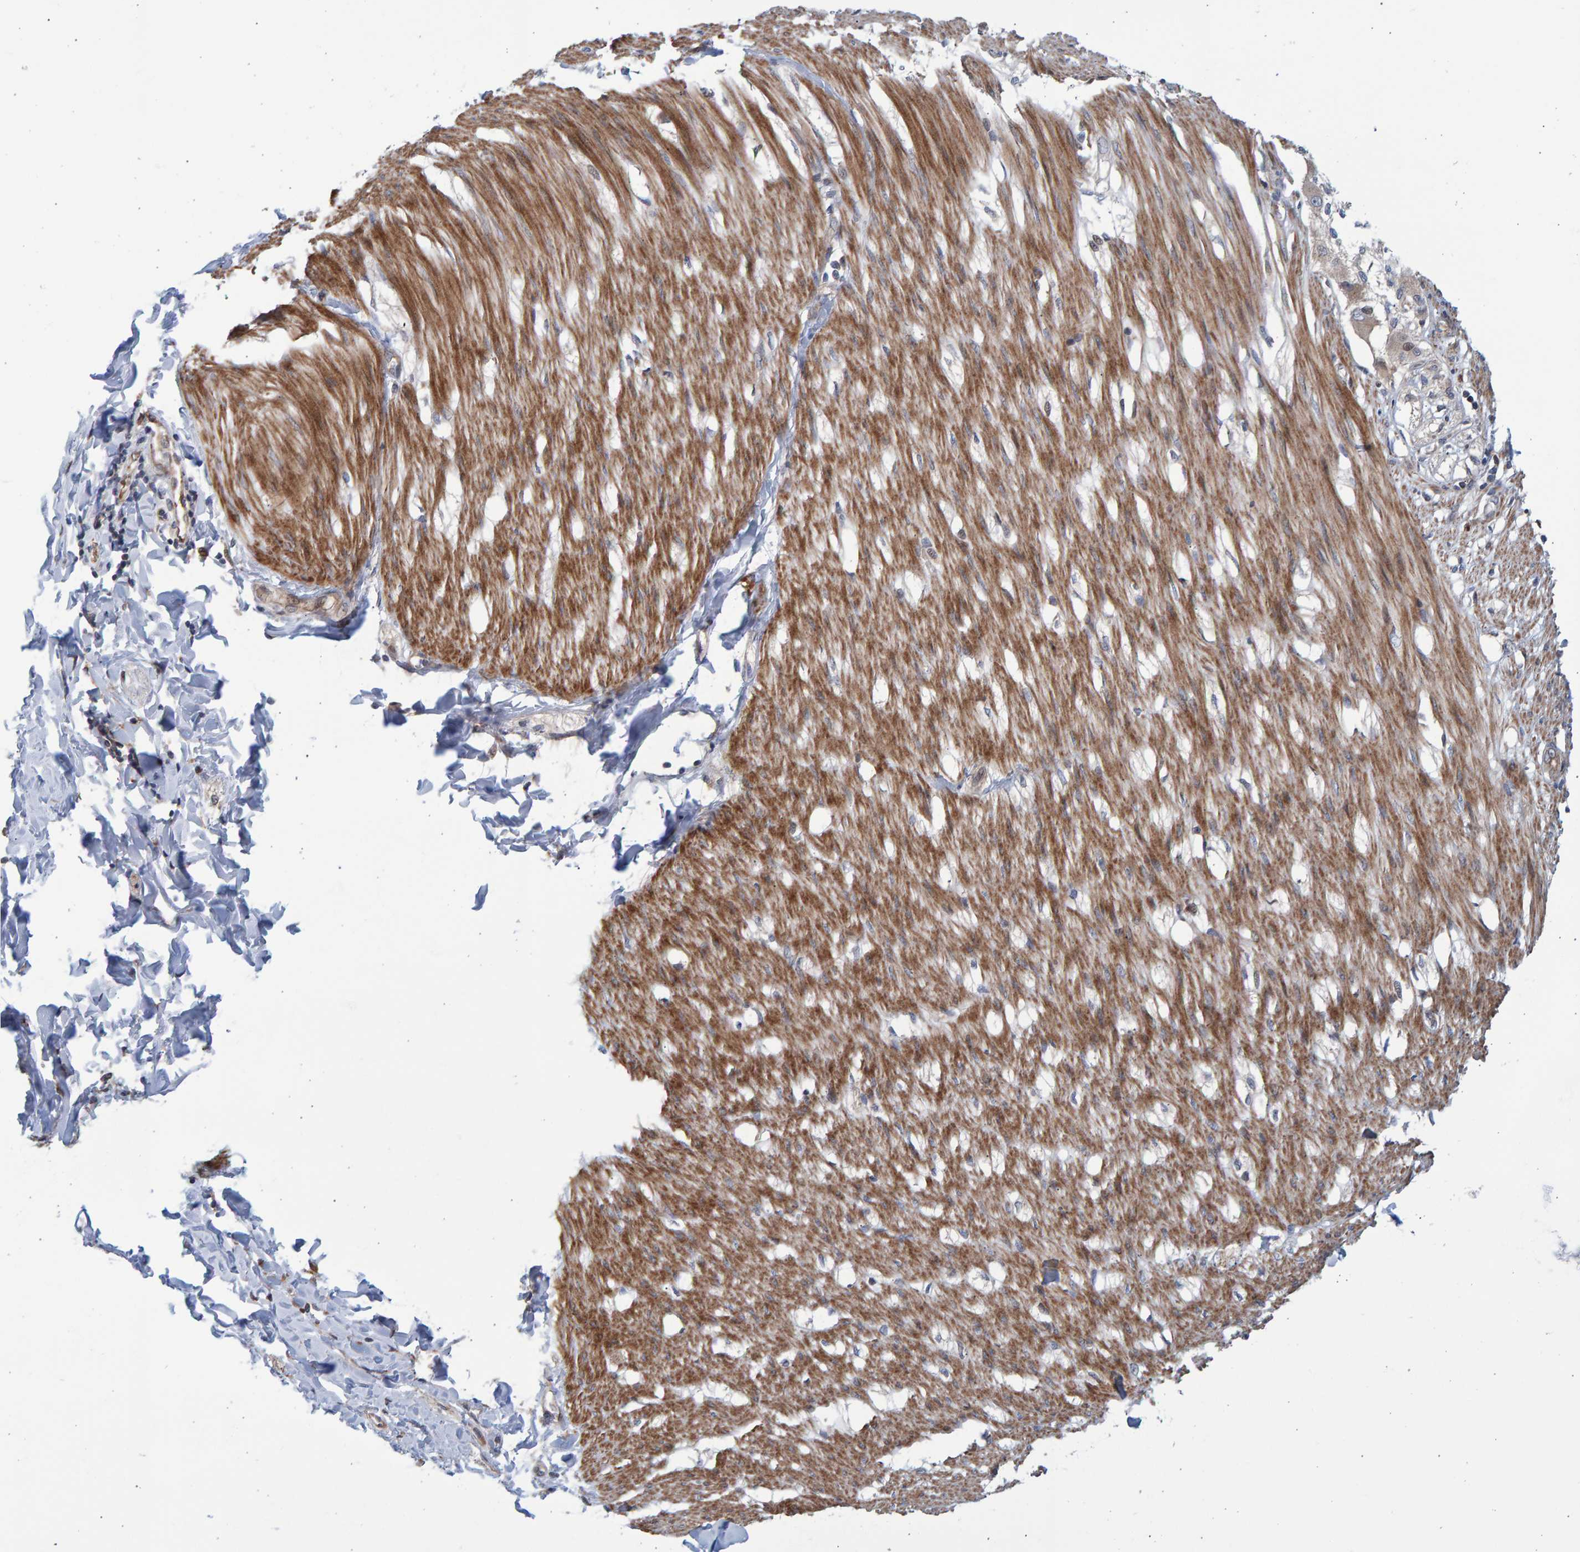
{"staining": {"intensity": "moderate", "quantity": ">75%", "location": "cytoplasmic/membranous"}, "tissue": "smooth muscle", "cell_type": "Smooth muscle cells", "image_type": "normal", "snomed": [{"axis": "morphology", "description": "Normal tissue, NOS"}, {"axis": "morphology", "description": "Adenocarcinoma, NOS"}, {"axis": "topography", "description": "Smooth muscle"}, {"axis": "topography", "description": "Colon"}], "caption": "Brown immunohistochemical staining in unremarkable smooth muscle shows moderate cytoplasmic/membranous expression in about >75% of smooth muscle cells. Using DAB (brown) and hematoxylin (blue) stains, captured at high magnification using brightfield microscopy.", "gene": "LRBA", "patient": {"sex": "male", "age": 14}}